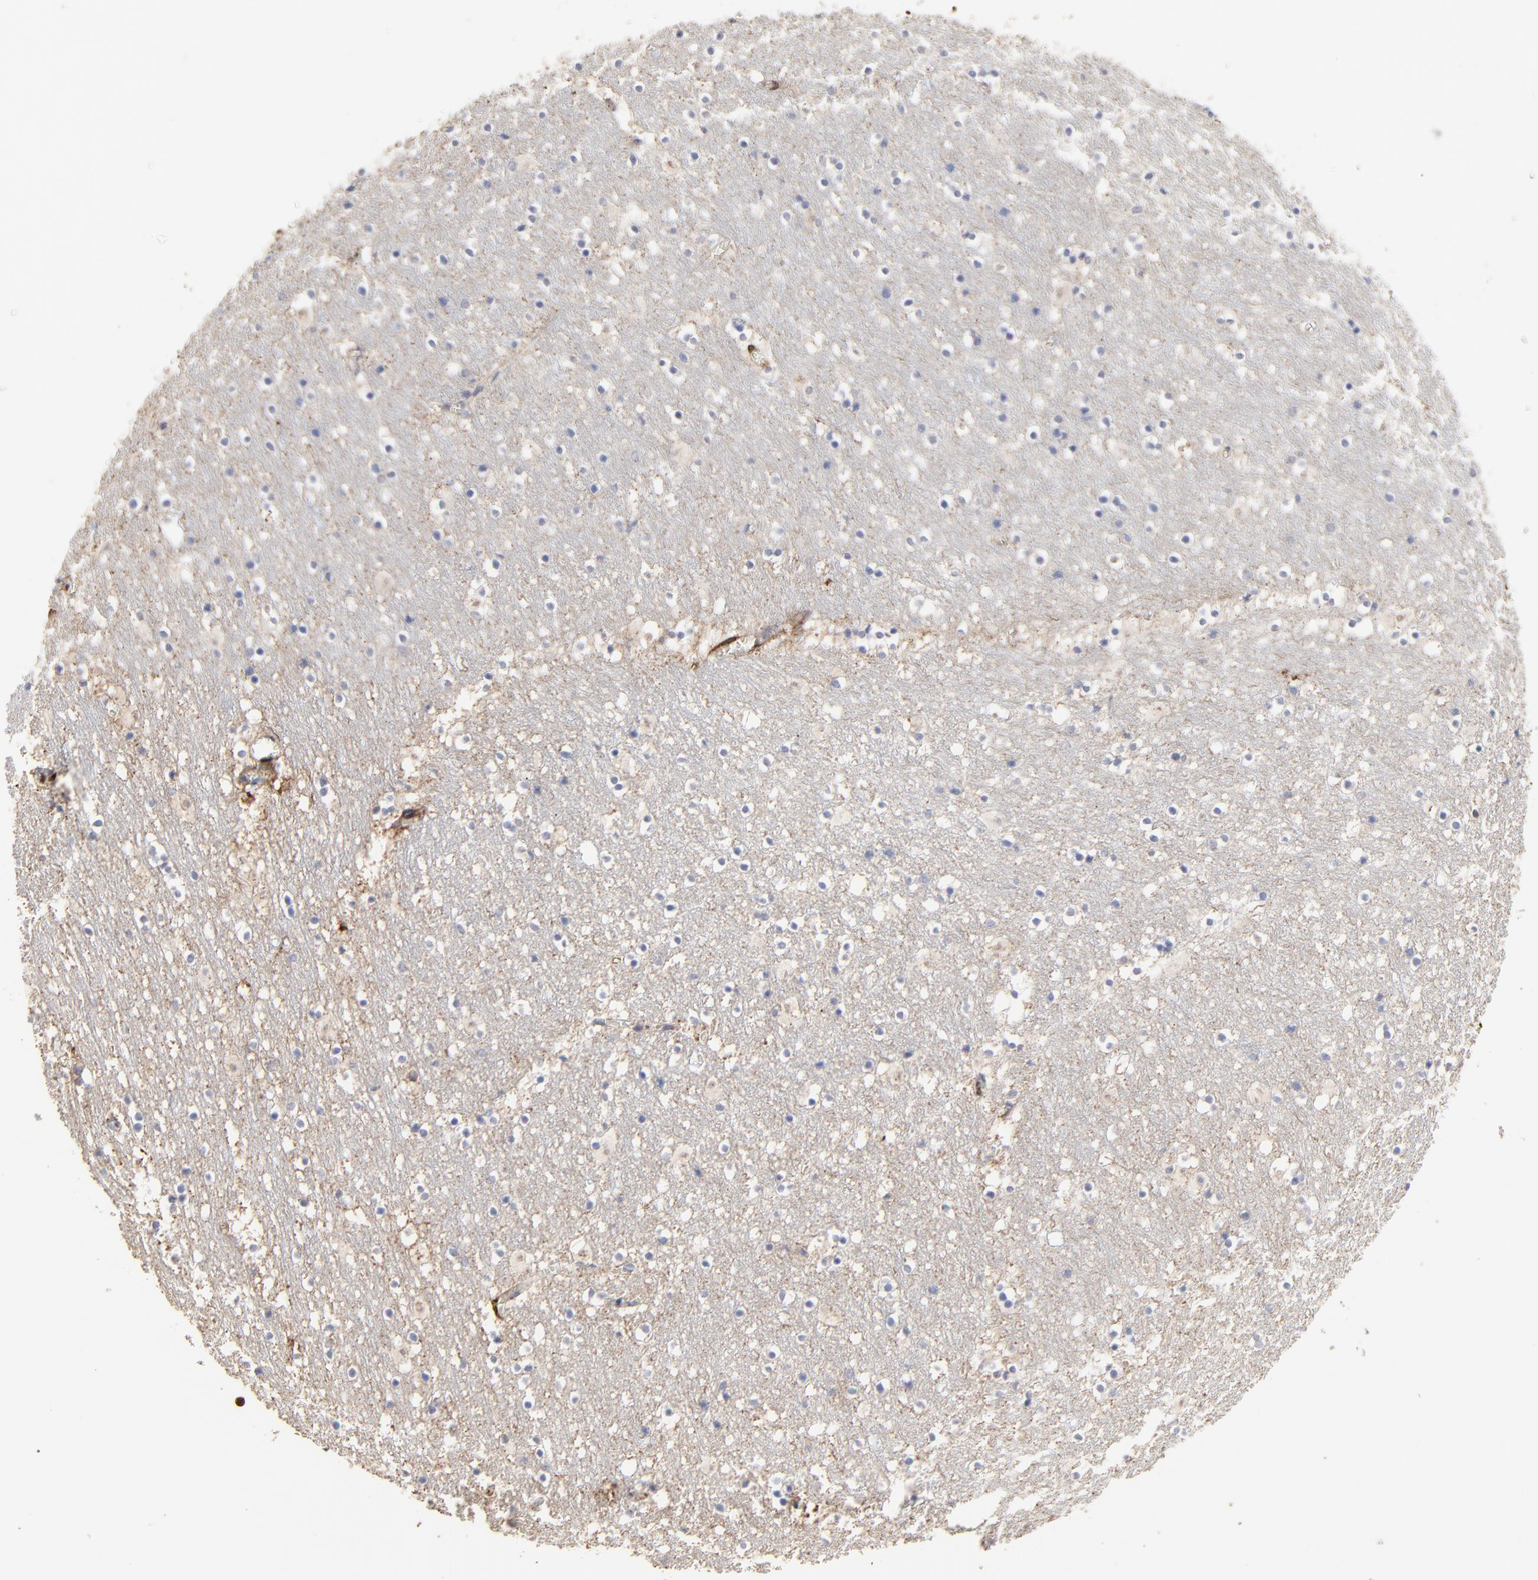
{"staining": {"intensity": "negative", "quantity": "none", "location": "none"}, "tissue": "caudate", "cell_type": "Glial cells", "image_type": "normal", "snomed": [{"axis": "morphology", "description": "Normal tissue, NOS"}, {"axis": "topography", "description": "Lateral ventricle wall"}], "caption": "The IHC image has no significant positivity in glial cells of caudate. (IHC, brightfield microscopy, high magnification).", "gene": "SLC6A14", "patient": {"sex": "male", "age": 45}}